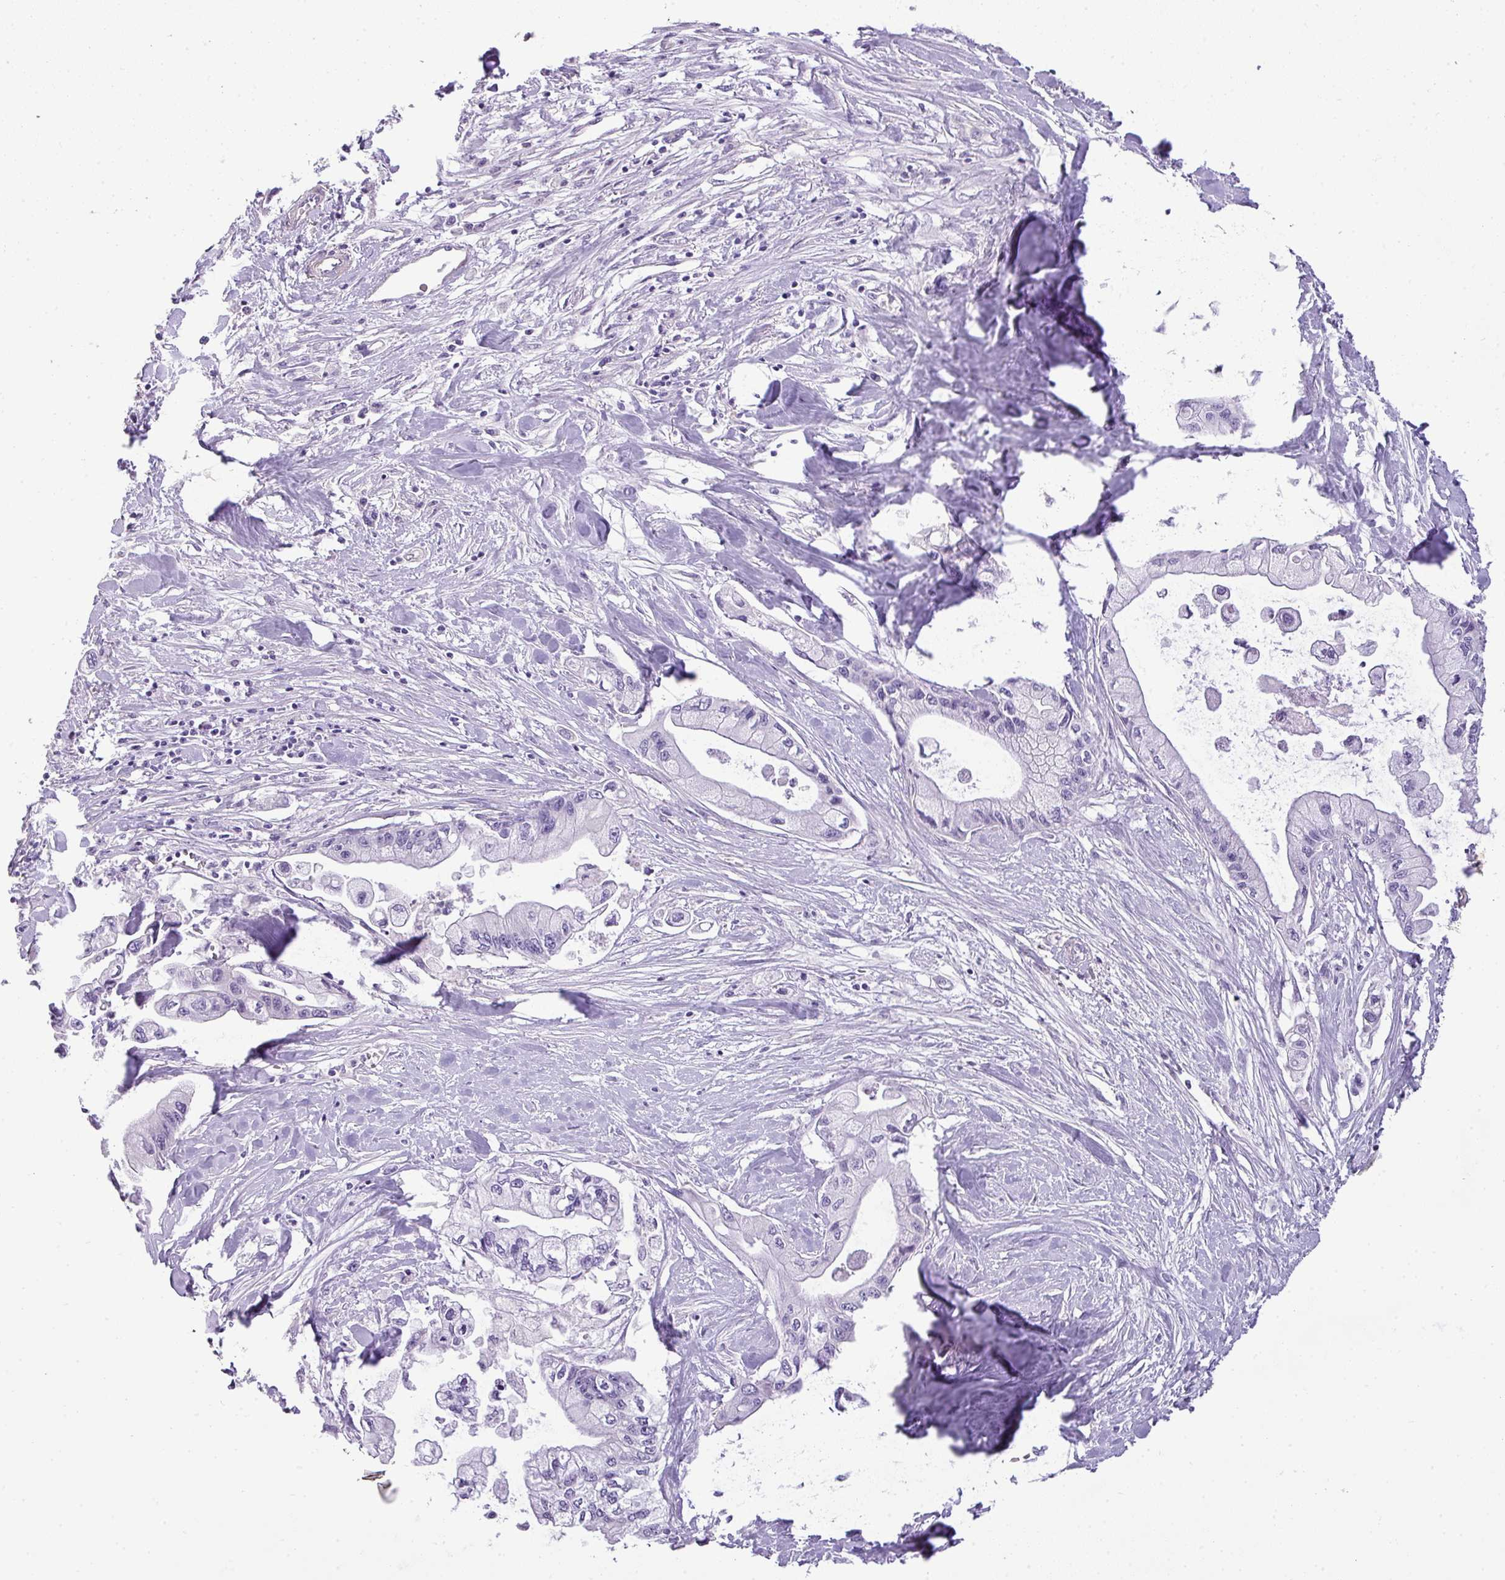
{"staining": {"intensity": "negative", "quantity": "none", "location": "none"}, "tissue": "pancreatic cancer", "cell_type": "Tumor cells", "image_type": "cancer", "snomed": [{"axis": "morphology", "description": "Adenocarcinoma, NOS"}, {"axis": "topography", "description": "Pancreas"}], "caption": "Tumor cells are negative for brown protein staining in pancreatic cancer. (Stains: DAB IHC with hematoxylin counter stain, Microscopy: brightfield microscopy at high magnification).", "gene": "ENSG00000273748", "patient": {"sex": "male", "age": 61}}